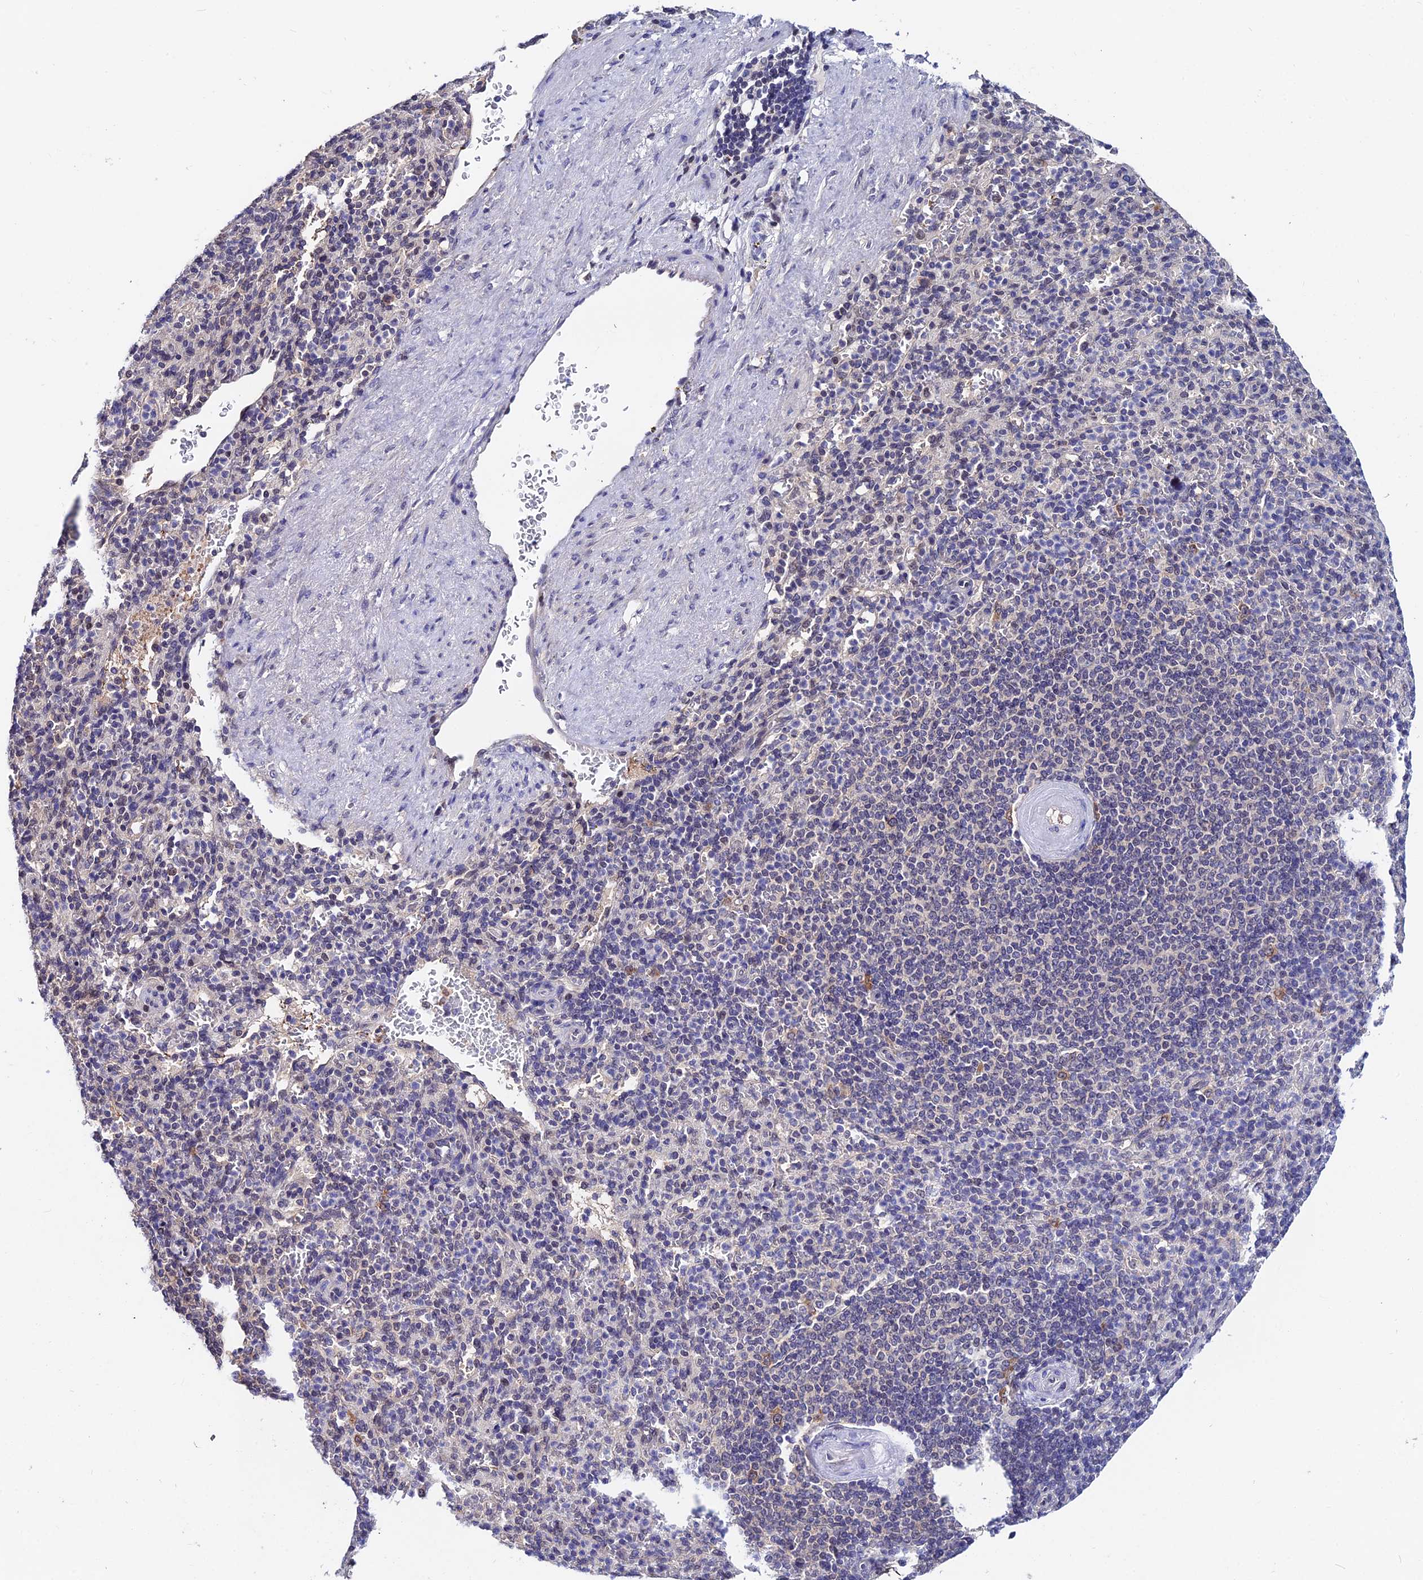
{"staining": {"intensity": "moderate", "quantity": "<25%", "location": "cytoplasmic/membranous"}, "tissue": "spleen", "cell_type": "Cells in red pulp", "image_type": "normal", "snomed": [{"axis": "morphology", "description": "Normal tissue, NOS"}, {"axis": "topography", "description": "Spleen"}], "caption": "IHC staining of benign spleen, which demonstrates low levels of moderate cytoplasmic/membranous staining in approximately <25% of cells in red pulp indicating moderate cytoplasmic/membranous protein expression. The staining was performed using DAB (3,3'-diaminobenzidine) (brown) for protein detection and nuclei were counterstained in hematoxylin (blue).", "gene": "INPP4A", "patient": {"sex": "female", "age": 74}}